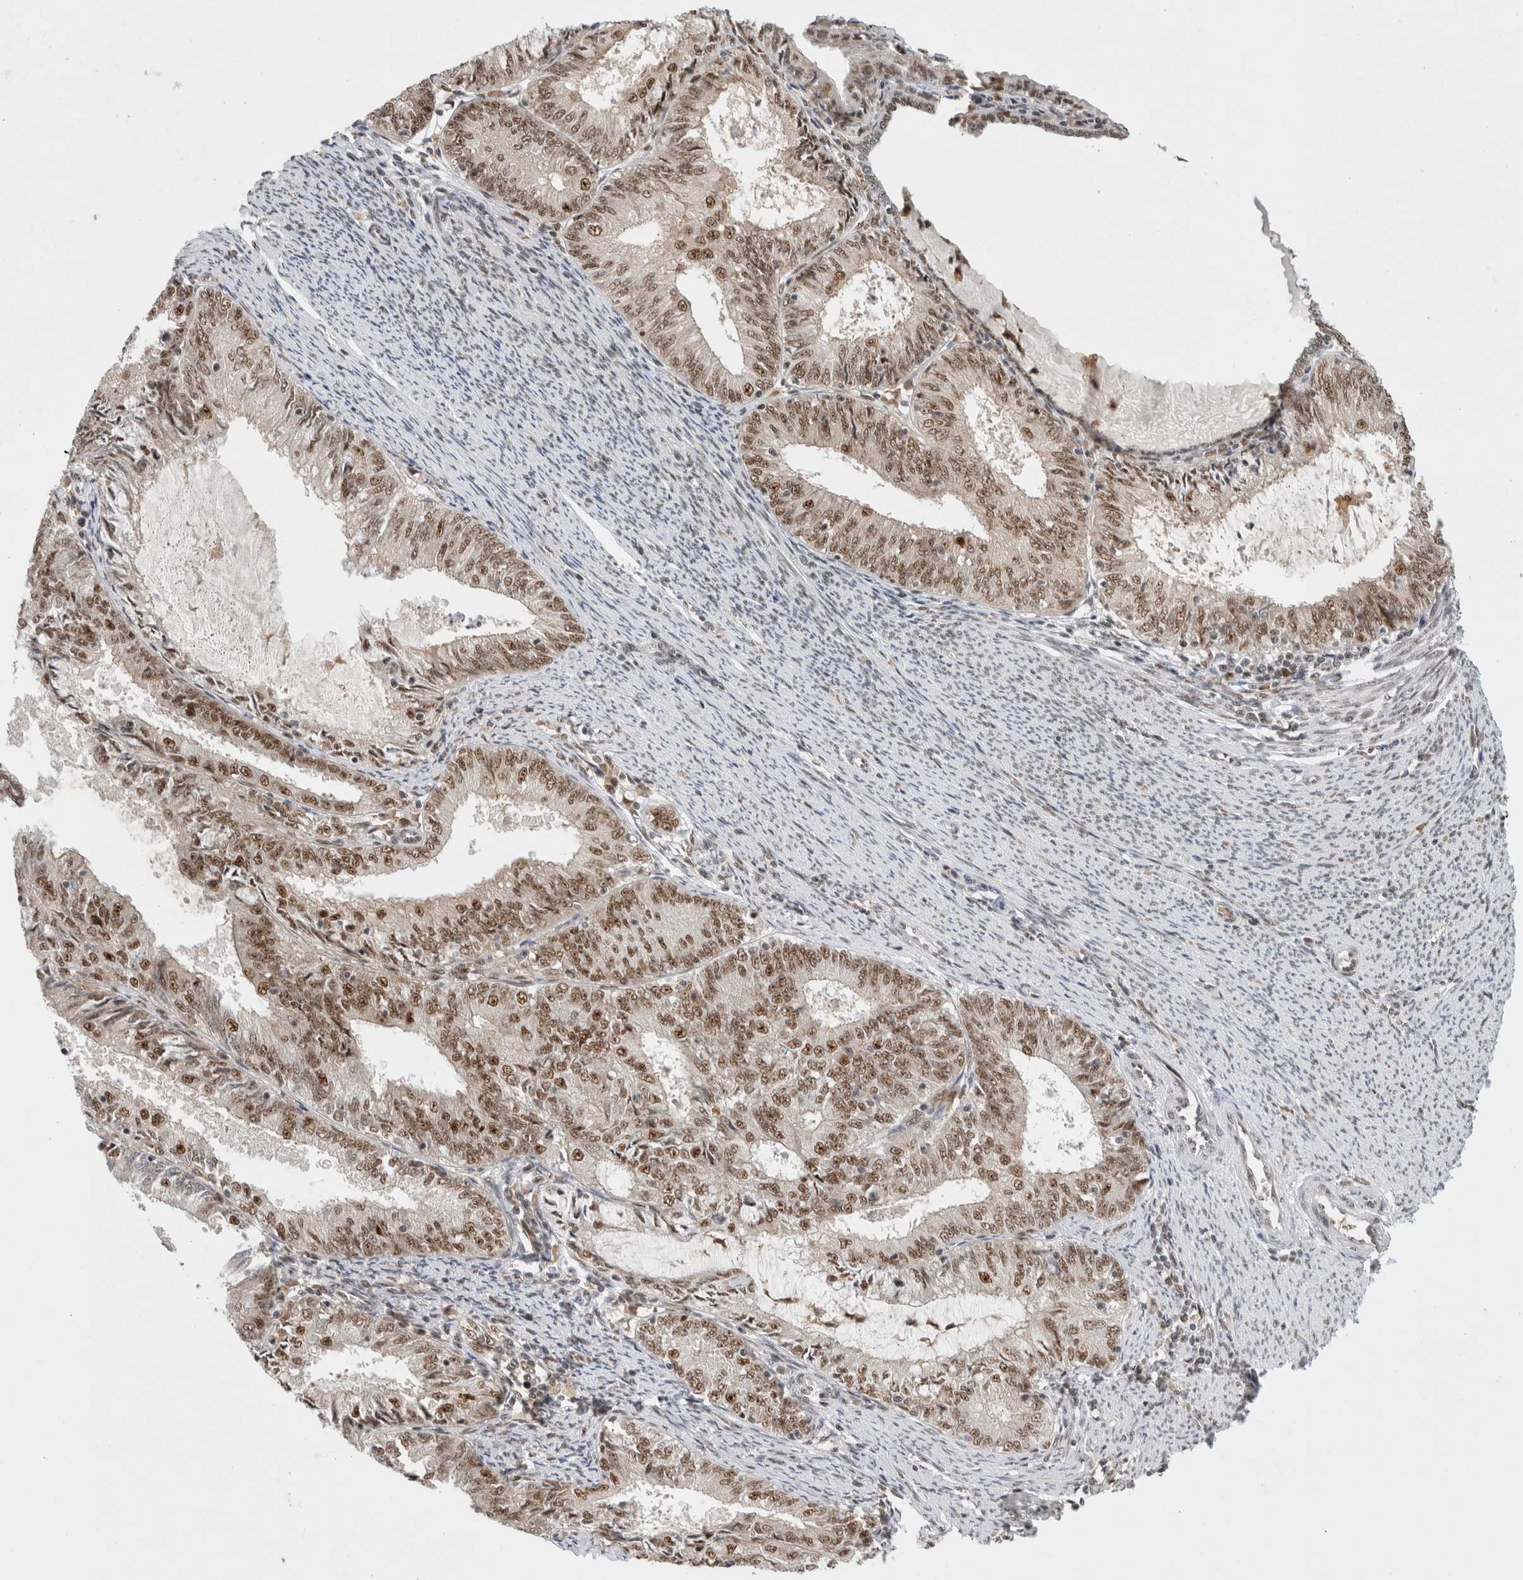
{"staining": {"intensity": "moderate", "quantity": ">75%", "location": "nuclear"}, "tissue": "endometrial cancer", "cell_type": "Tumor cells", "image_type": "cancer", "snomed": [{"axis": "morphology", "description": "Adenocarcinoma, NOS"}, {"axis": "topography", "description": "Endometrium"}], "caption": "Immunohistochemical staining of human endometrial cancer exhibits moderate nuclear protein positivity in about >75% of tumor cells. (DAB (3,3'-diaminobenzidine) = brown stain, brightfield microscopy at high magnification).", "gene": "NCAPG2", "patient": {"sex": "female", "age": 57}}